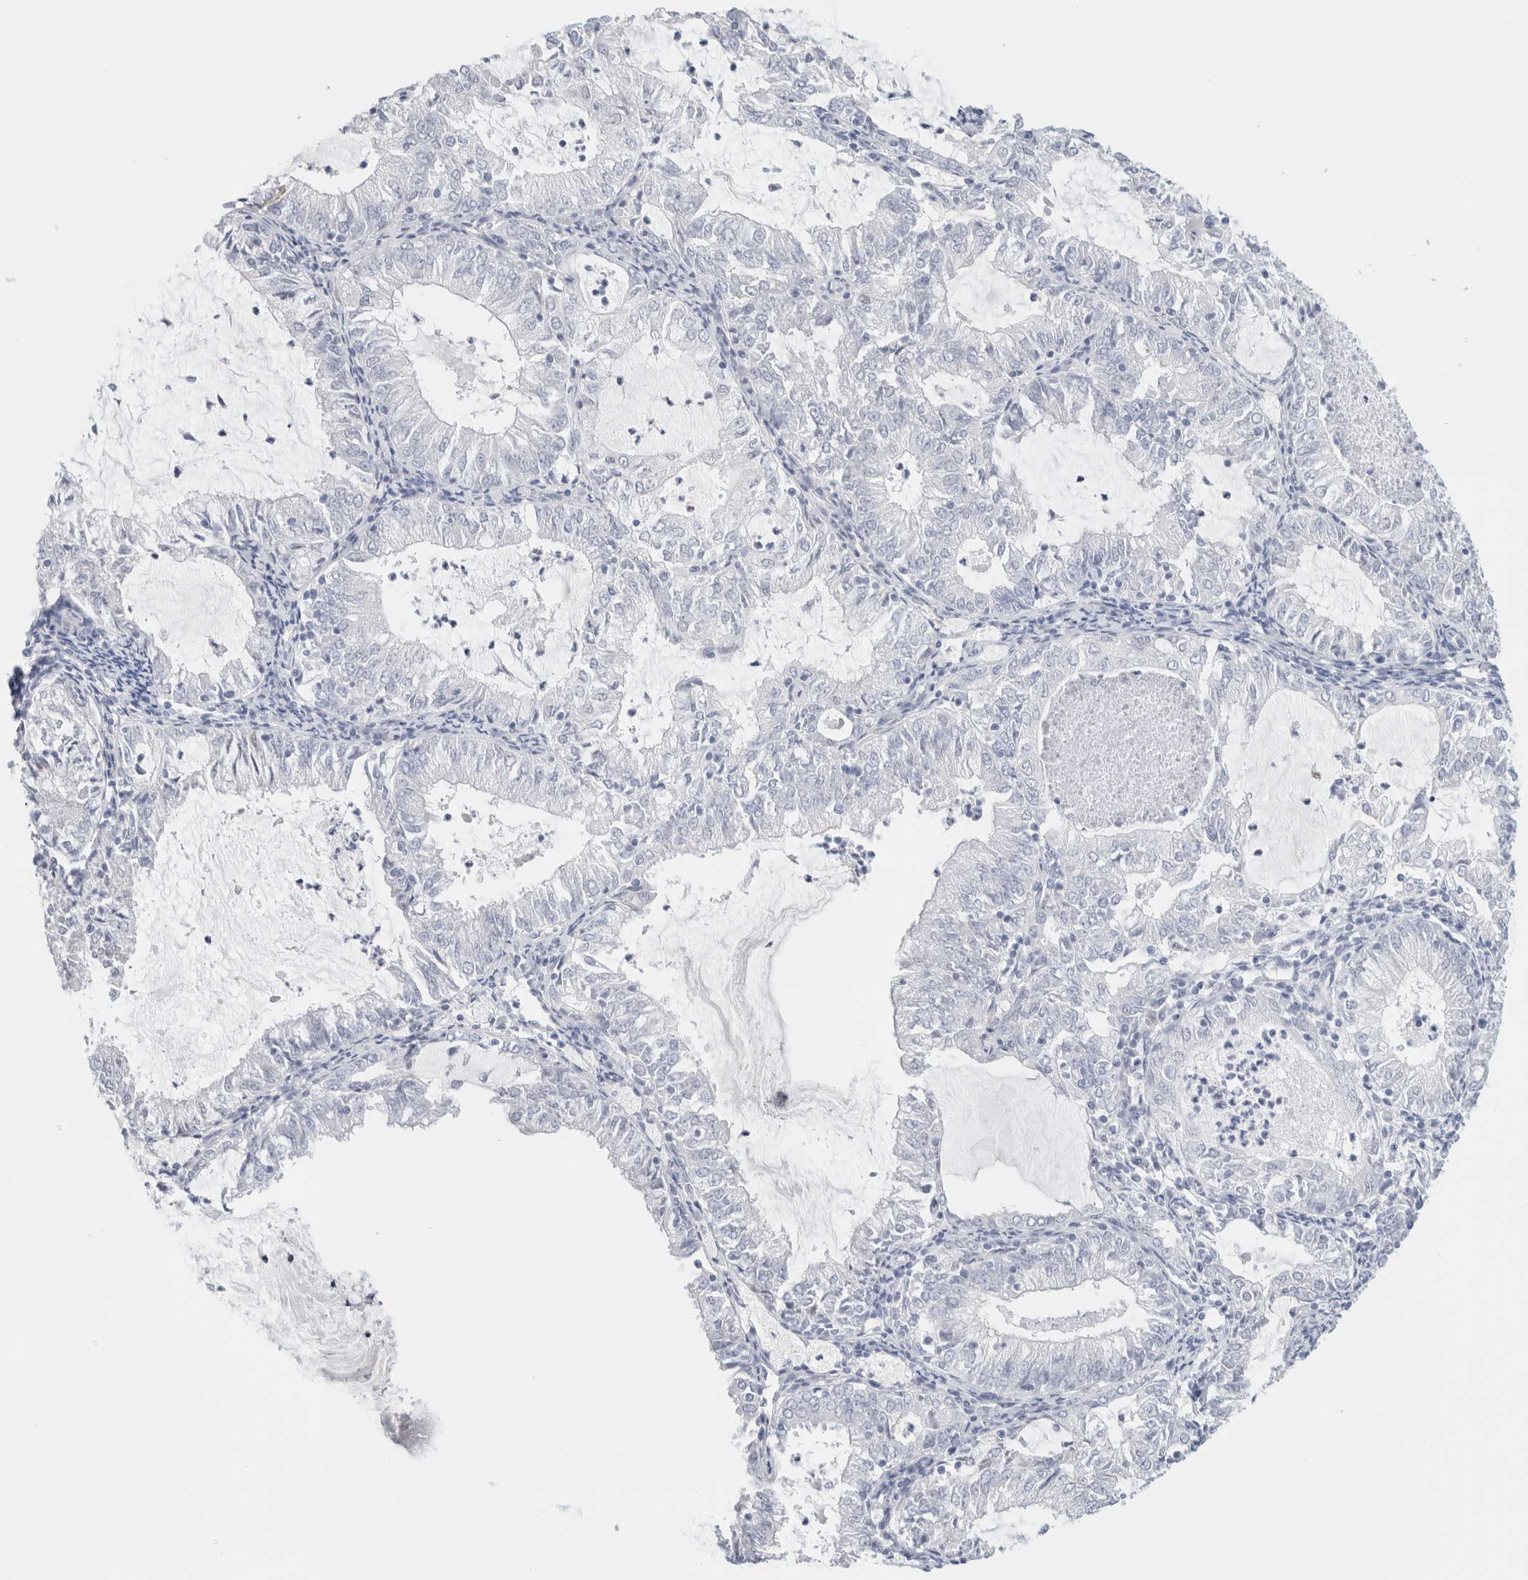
{"staining": {"intensity": "negative", "quantity": "none", "location": "none"}, "tissue": "endometrial cancer", "cell_type": "Tumor cells", "image_type": "cancer", "snomed": [{"axis": "morphology", "description": "Adenocarcinoma, NOS"}, {"axis": "topography", "description": "Endometrium"}], "caption": "There is no significant expression in tumor cells of endometrial cancer (adenocarcinoma).", "gene": "RTN4", "patient": {"sex": "female", "age": 57}}